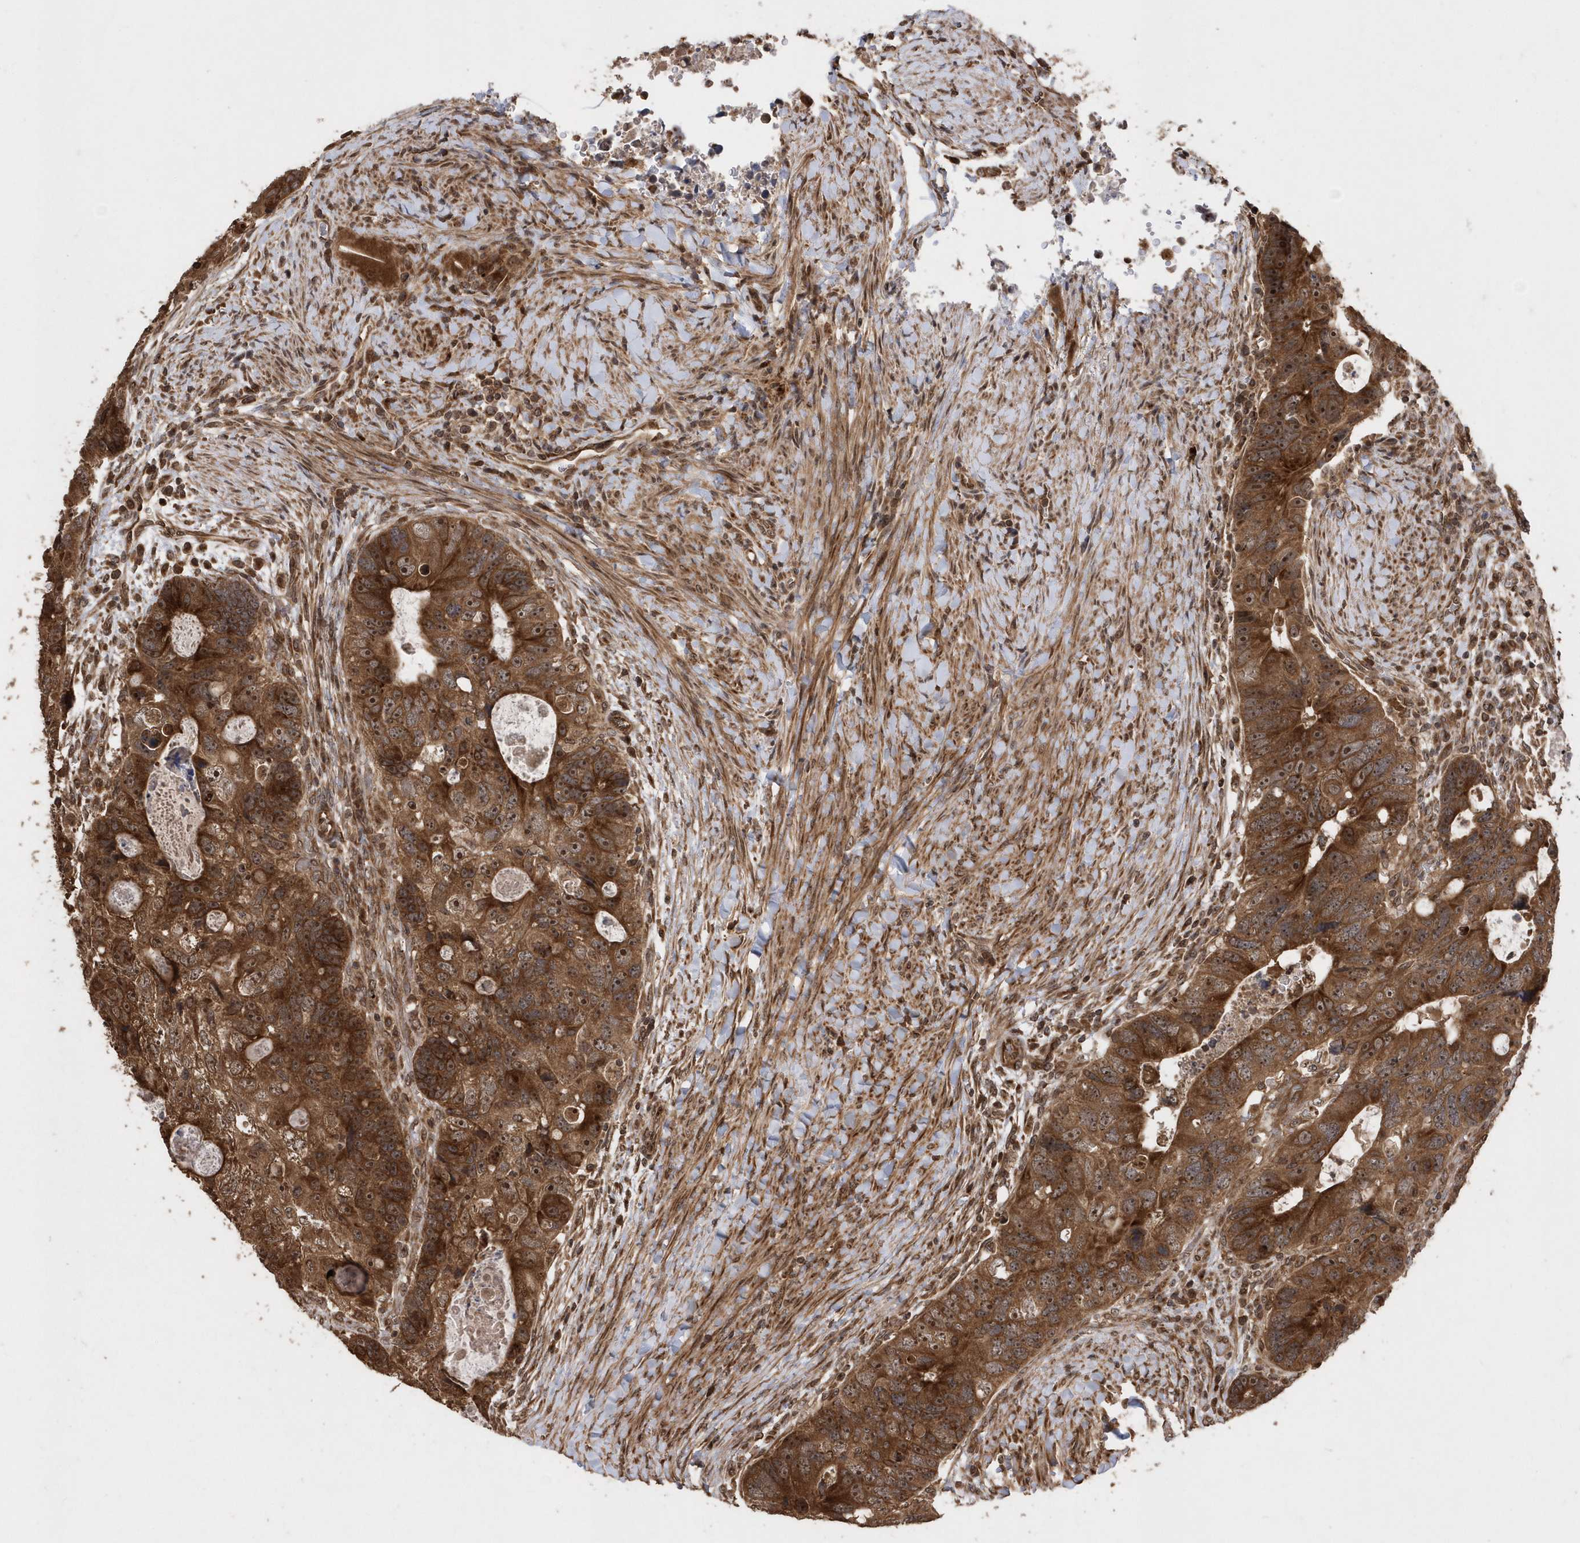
{"staining": {"intensity": "strong", "quantity": ">75%", "location": "cytoplasmic/membranous,nuclear"}, "tissue": "colorectal cancer", "cell_type": "Tumor cells", "image_type": "cancer", "snomed": [{"axis": "morphology", "description": "Adenocarcinoma, NOS"}, {"axis": "topography", "description": "Rectum"}], "caption": "High-magnification brightfield microscopy of adenocarcinoma (colorectal) stained with DAB (brown) and counterstained with hematoxylin (blue). tumor cells exhibit strong cytoplasmic/membranous and nuclear staining is appreciated in about>75% of cells.", "gene": "WASHC5", "patient": {"sex": "male", "age": 59}}